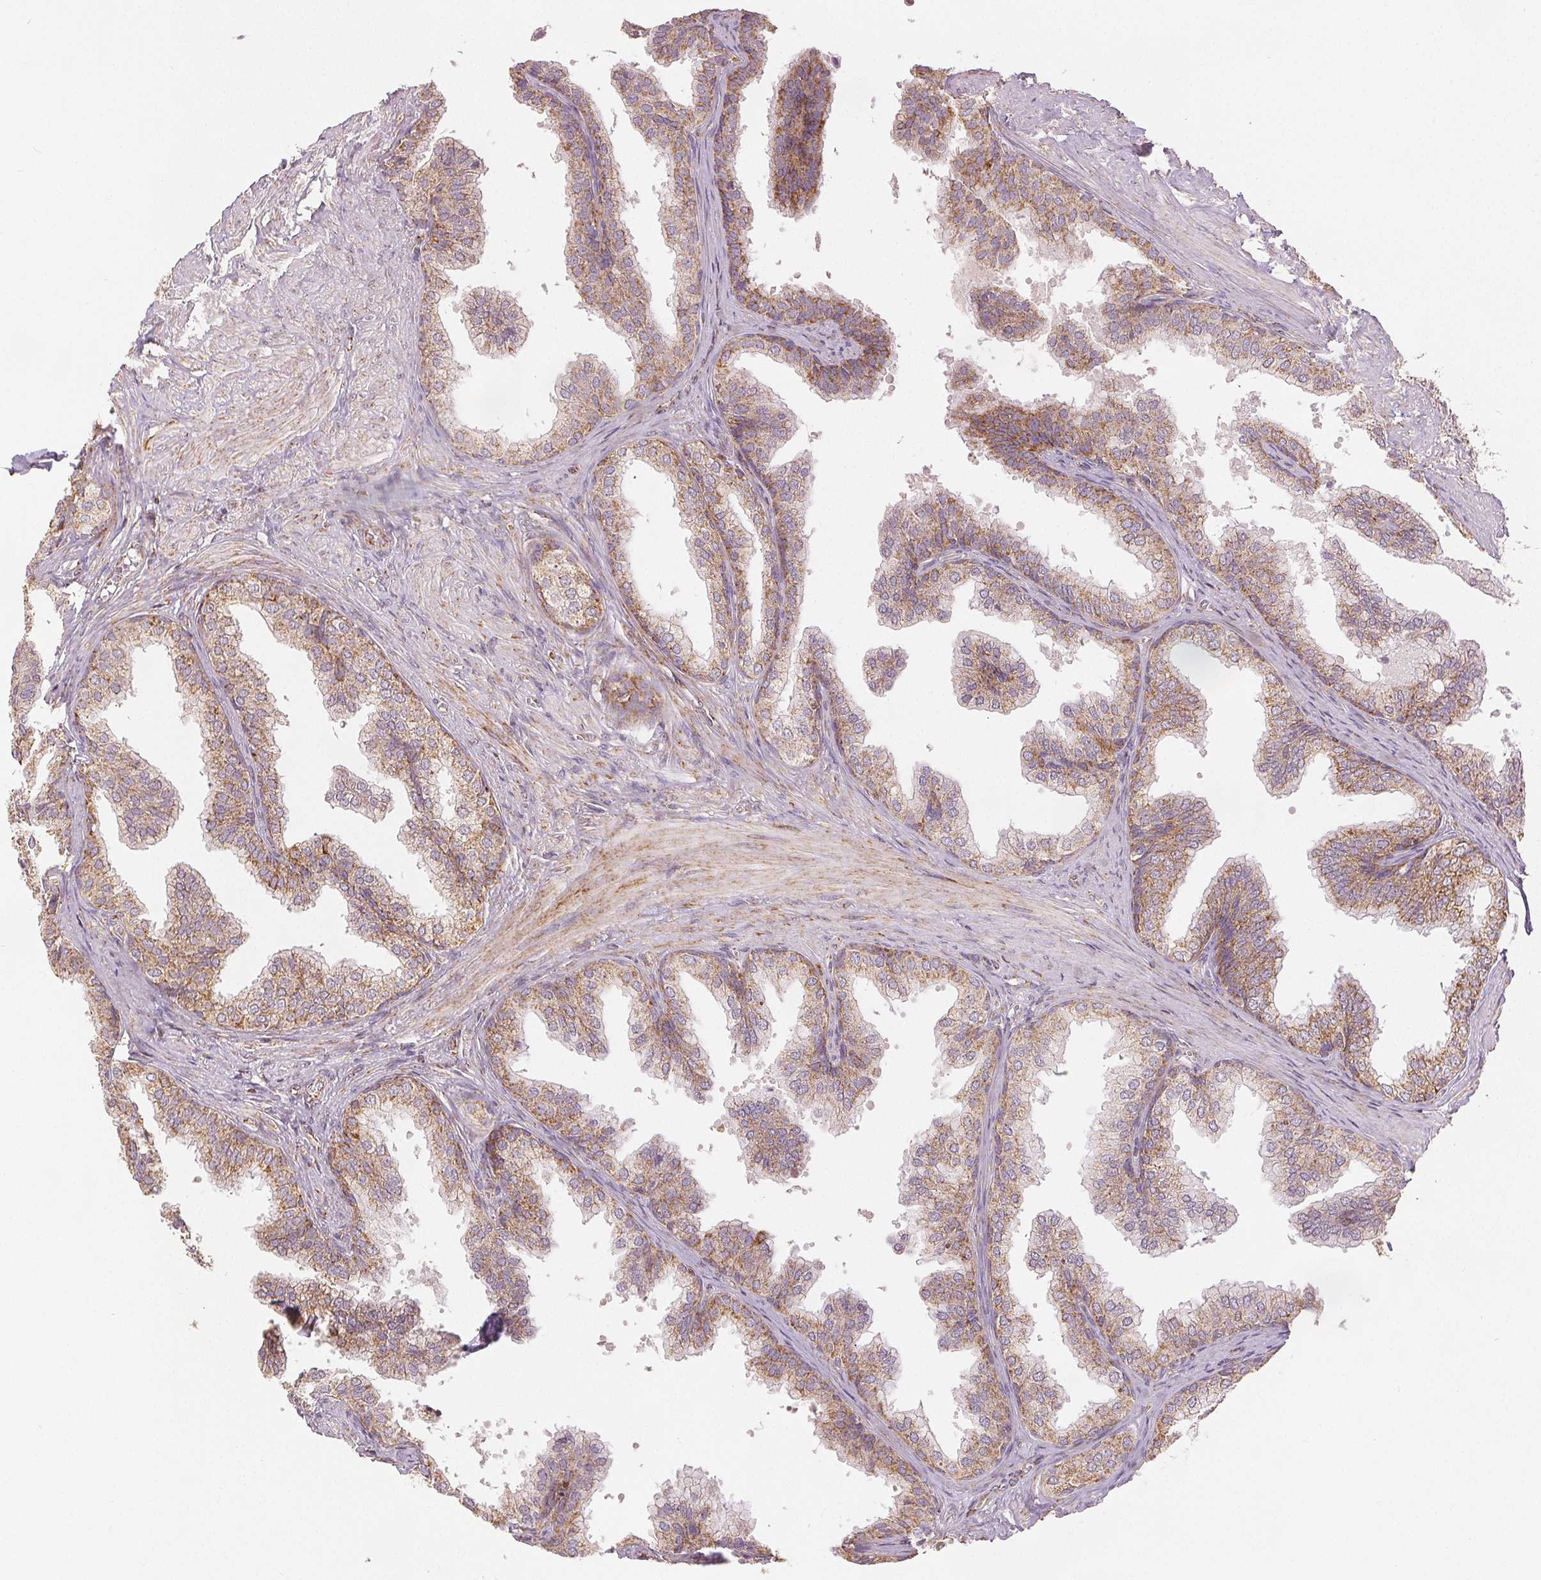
{"staining": {"intensity": "moderate", "quantity": "25%-75%", "location": "cytoplasmic/membranous"}, "tissue": "prostate", "cell_type": "Glandular cells", "image_type": "normal", "snomed": [{"axis": "morphology", "description": "Normal tissue, NOS"}, {"axis": "topography", "description": "Prostate"}, {"axis": "topography", "description": "Peripheral nerve tissue"}], "caption": "Immunohistochemical staining of benign human prostate shows moderate cytoplasmic/membranous protein expression in approximately 25%-75% of glandular cells.", "gene": "SDHB", "patient": {"sex": "male", "age": 55}}